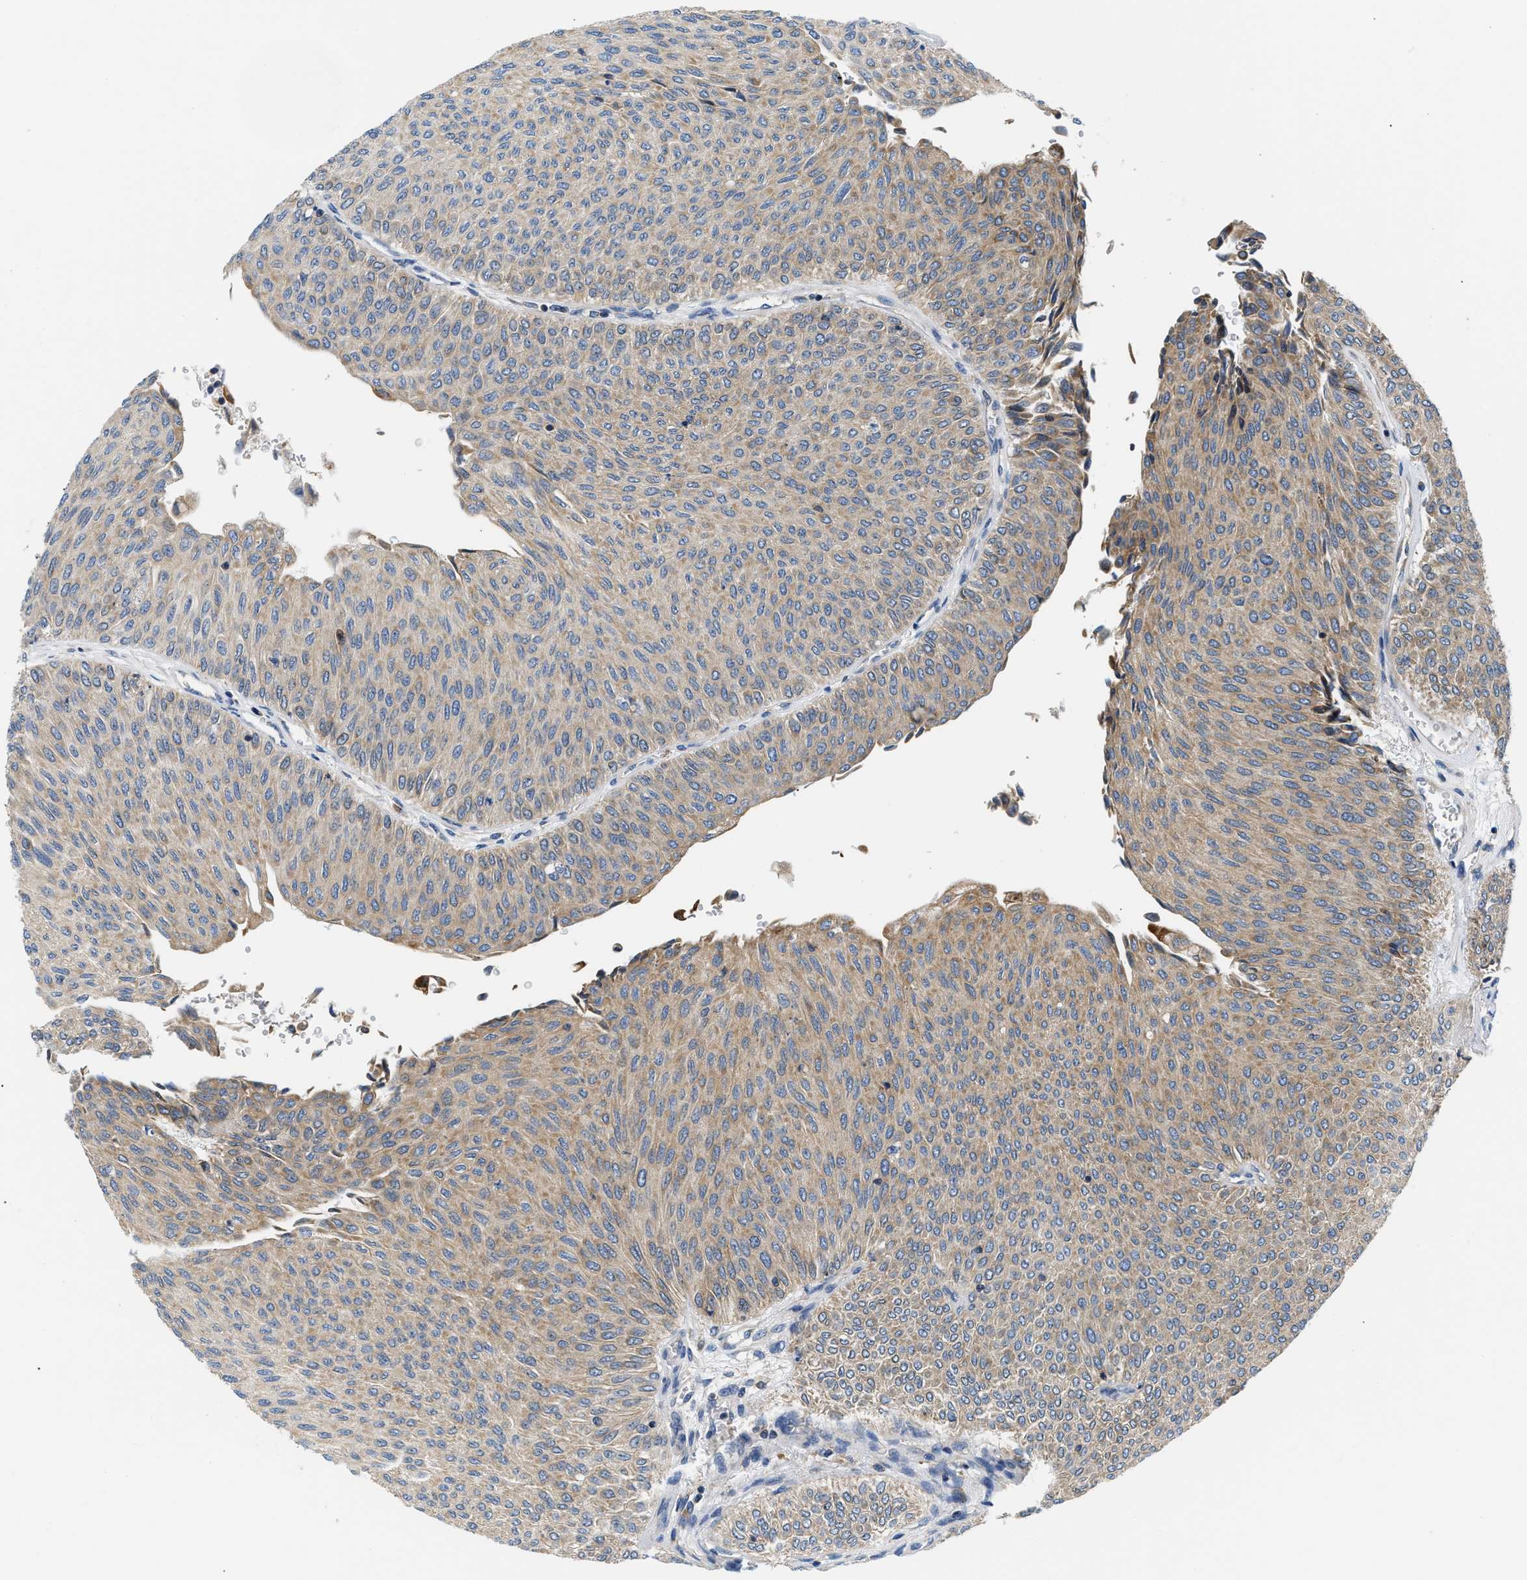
{"staining": {"intensity": "weak", "quantity": "25%-75%", "location": "cytoplasmic/membranous"}, "tissue": "urothelial cancer", "cell_type": "Tumor cells", "image_type": "cancer", "snomed": [{"axis": "morphology", "description": "Urothelial carcinoma, Low grade"}, {"axis": "topography", "description": "Urinary bladder"}], "caption": "There is low levels of weak cytoplasmic/membranous expression in tumor cells of urothelial cancer, as demonstrated by immunohistochemical staining (brown color).", "gene": "HDHD3", "patient": {"sex": "male", "age": 78}}